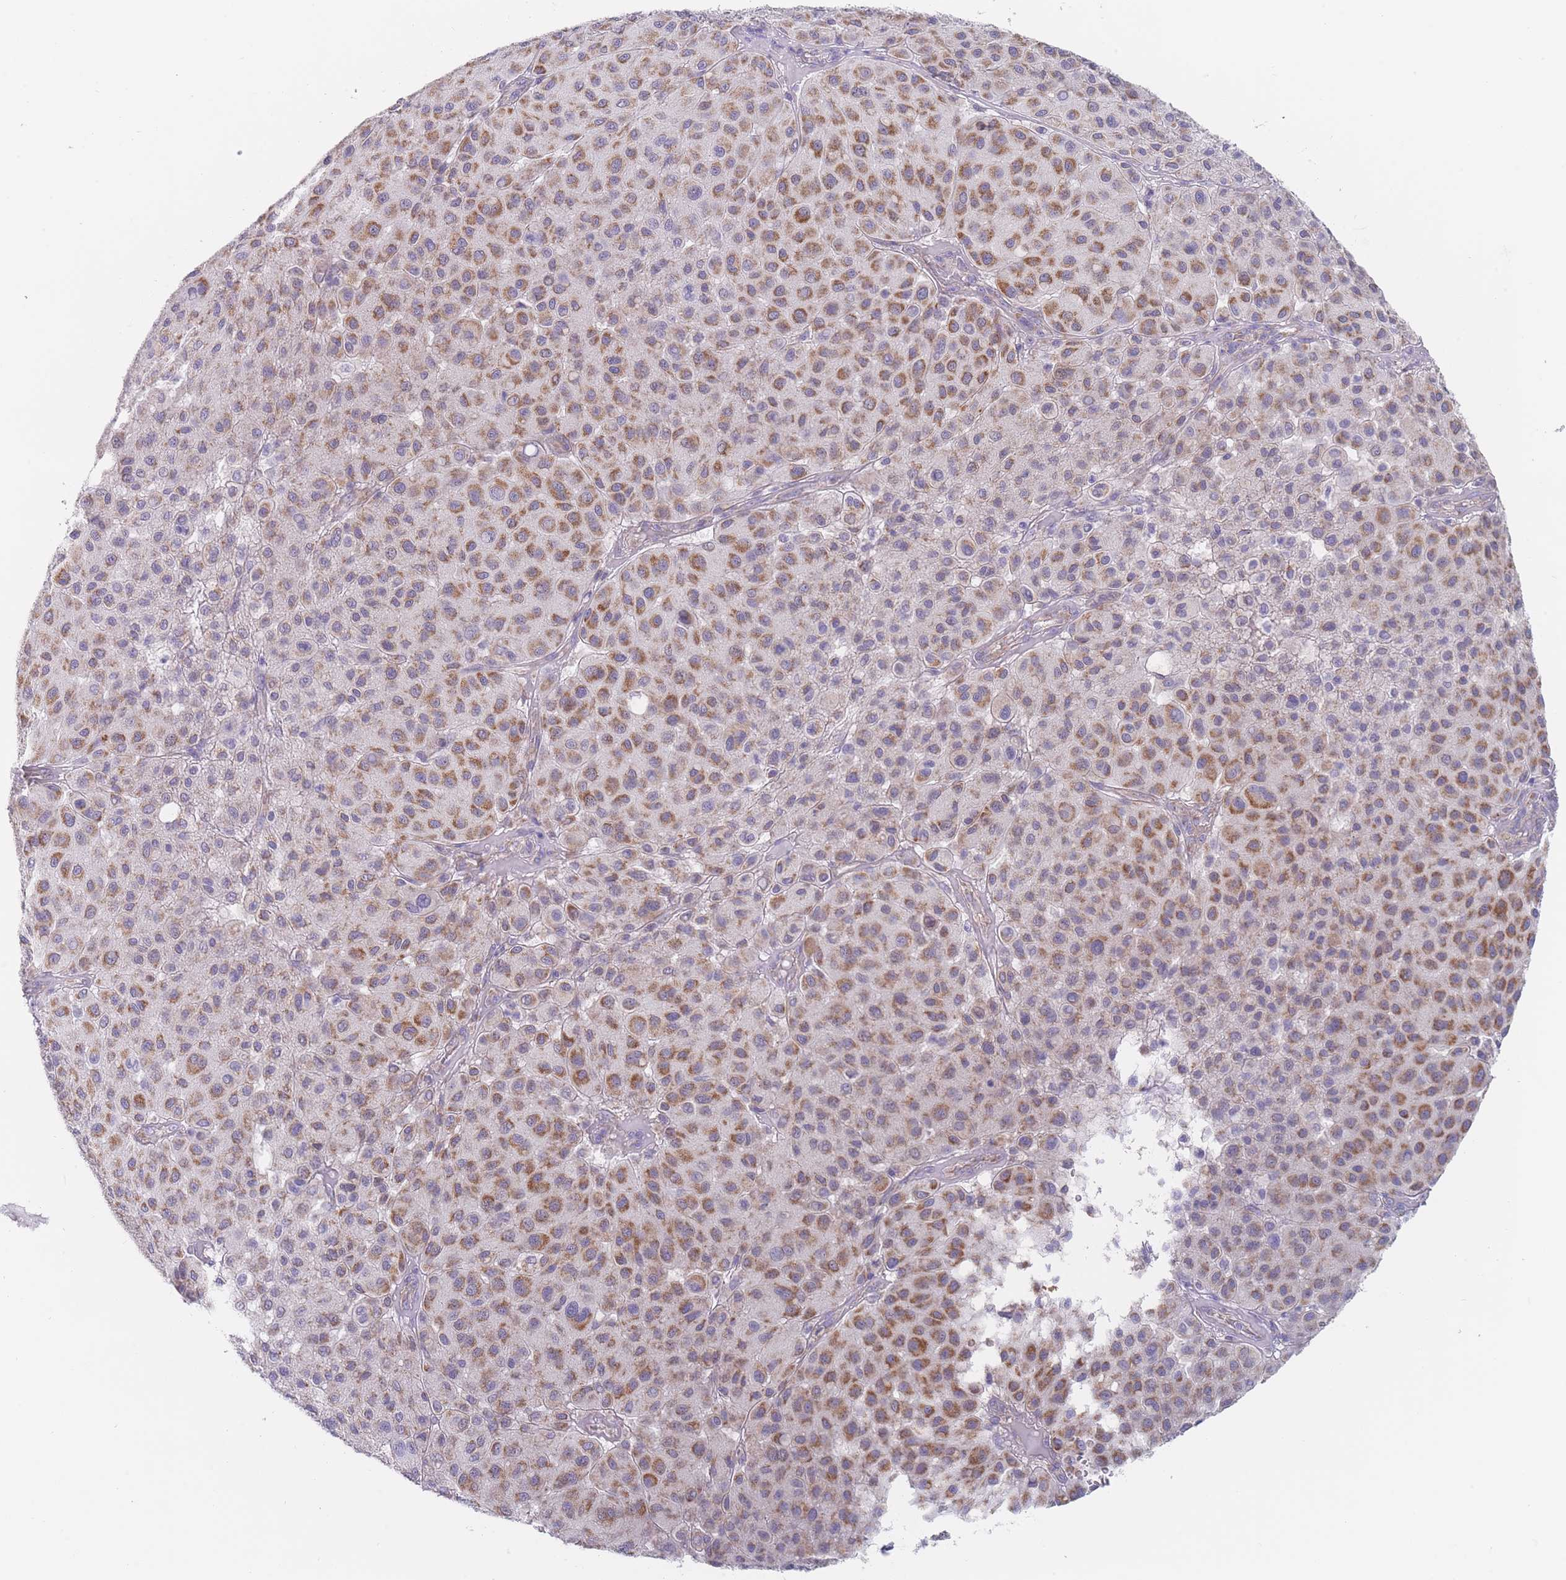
{"staining": {"intensity": "moderate", "quantity": ">75%", "location": "cytoplasmic/membranous"}, "tissue": "melanoma", "cell_type": "Tumor cells", "image_type": "cancer", "snomed": [{"axis": "morphology", "description": "Malignant melanoma, Metastatic site"}, {"axis": "topography", "description": "Smooth muscle"}], "caption": "The immunohistochemical stain labels moderate cytoplasmic/membranous expression in tumor cells of melanoma tissue.", "gene": "MRPS14", "patient": {"sex": "male", "age": 41}}